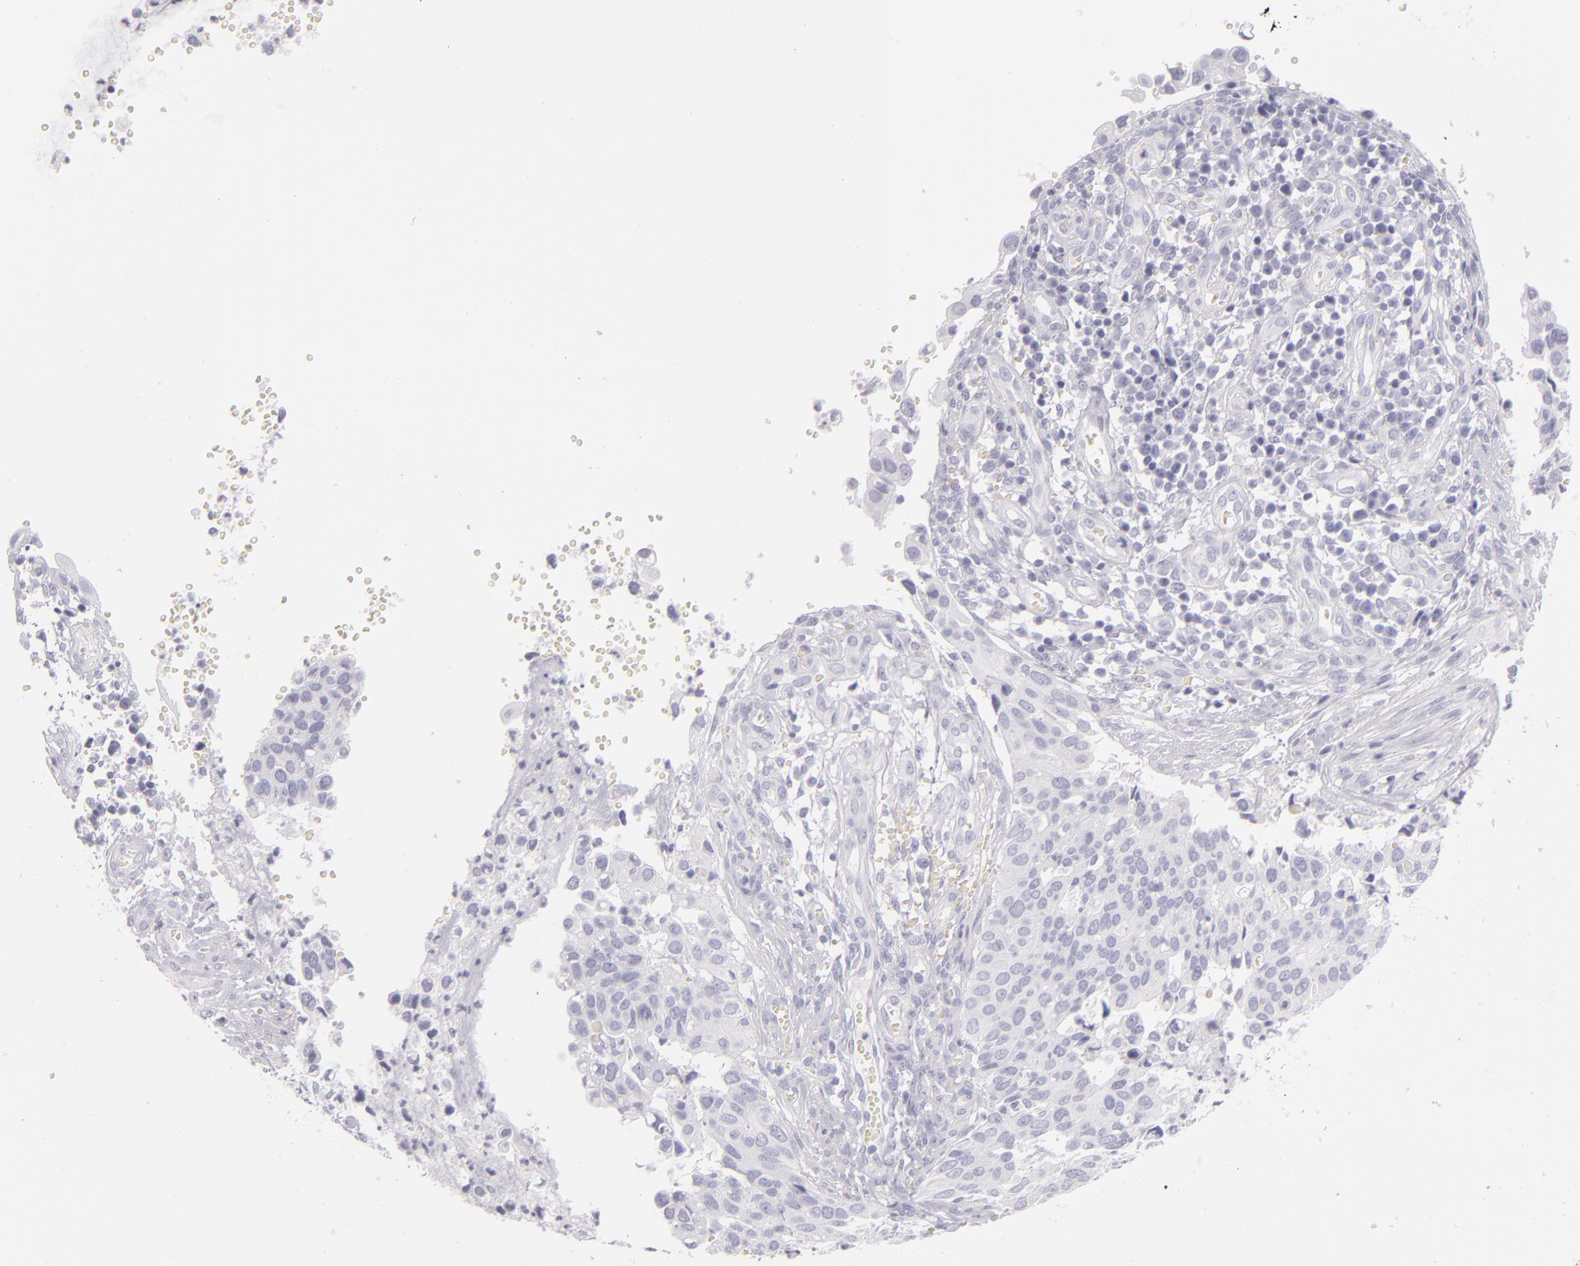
{"staining": {"intensity": "negative", "quantity": "none", "location": "none"}, "tissue": "cervical cancer", "cell_type": "Tumor cells", "image_type": "cancer", "snomed": [{"axis": "morphology", "description": "Normal tissue, NOS"}, {"axis": "morphology", "description": "Squamous cell carcinoma, NOS"}, {"axis": "topography", "description": "Cervix"}], "caption": "Tumor cells show no significant staining in cervical squamous cell carcinoma.", "gene": "FABP1", "patient": {"sex": "female", "age": 45}}